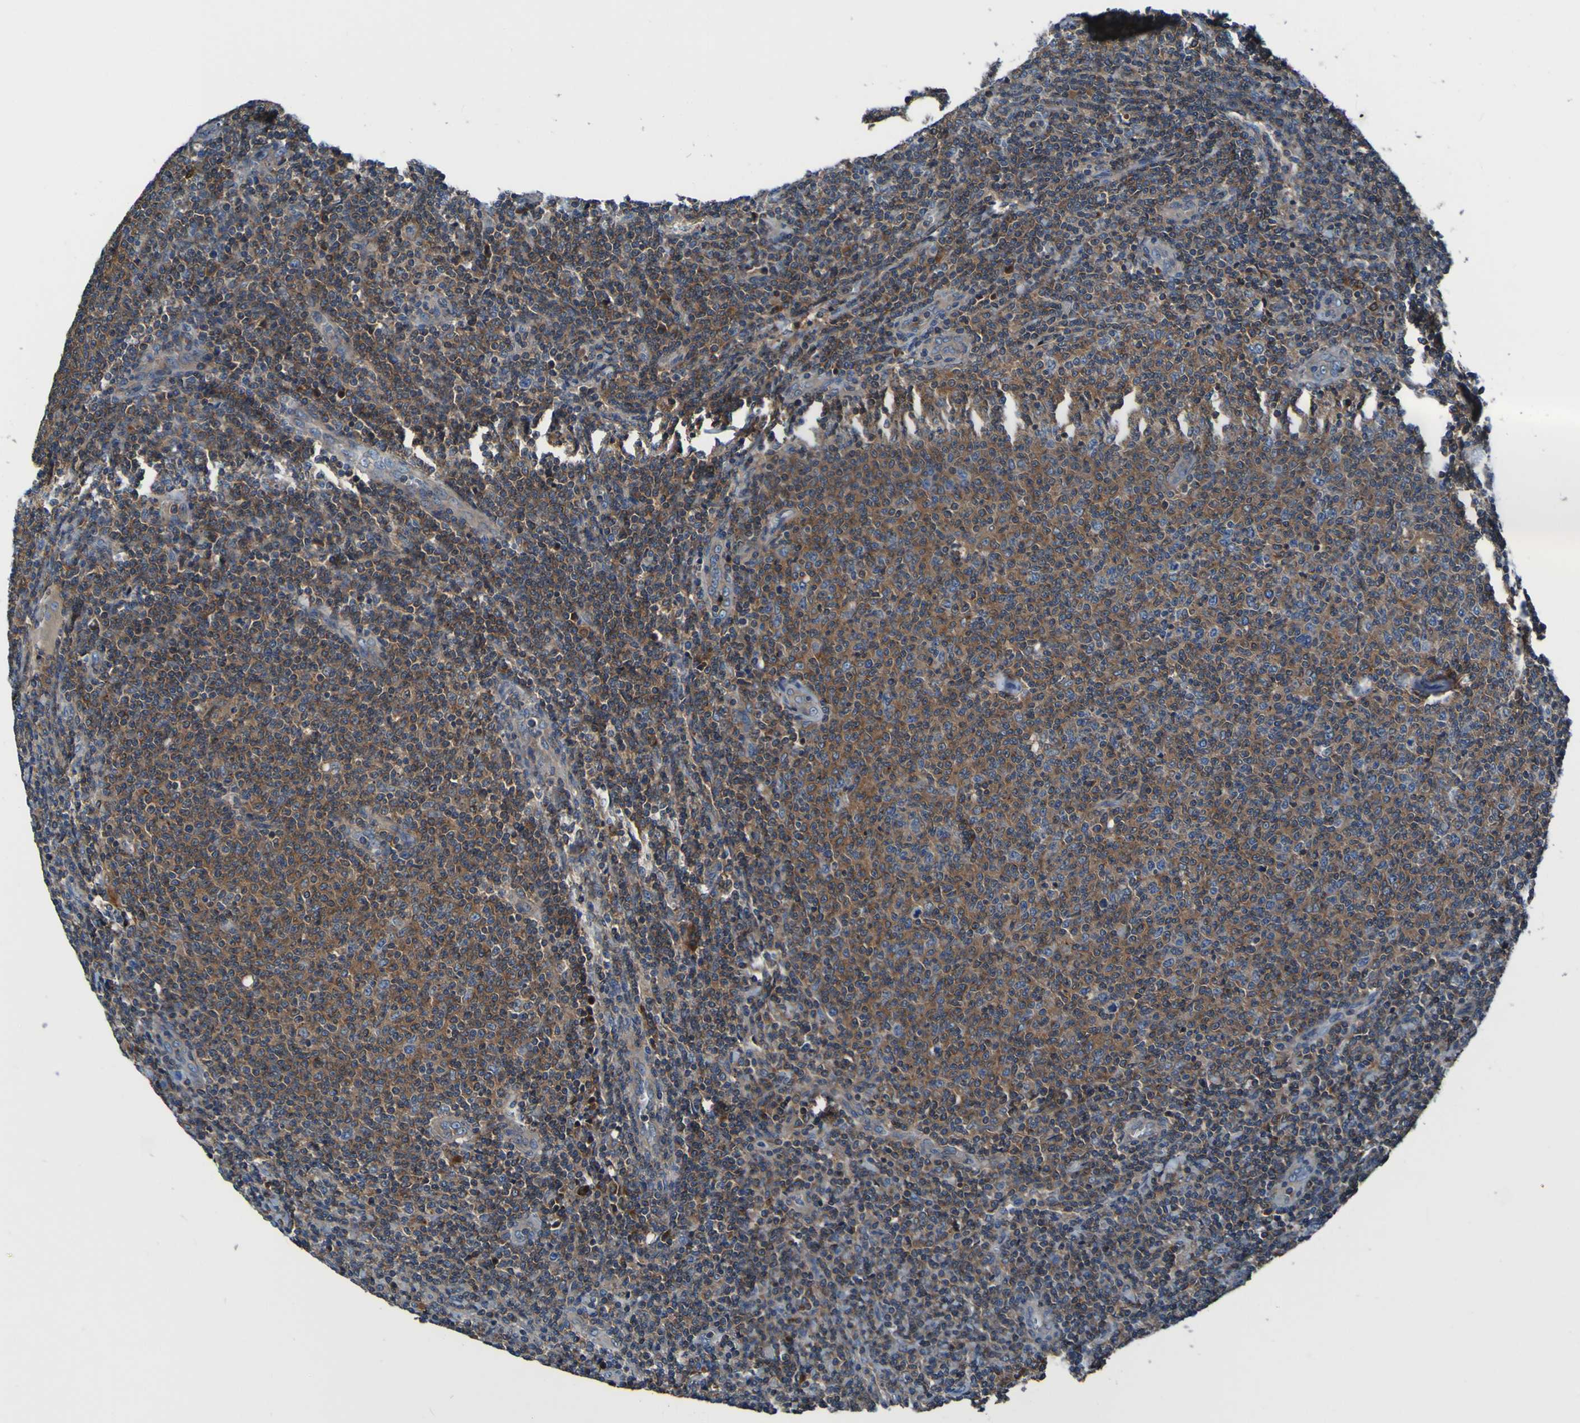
{"staining": {"intensity": "moderate", "quantity": ">75%", "location": "cytoplasmic/membranous"}, "tissue": "lymphoma", "cell_type": "Tumor cells", "image_type": "cancer", "snomed": [{"axis": "morphology", "description": "Malignant lymphoma, non-Hodgkin's type, Low grade"}, {"axis": "topography", "description": "Lymph node"}], "caption": "A micrograph of human malignant lymphoma, non-Hodgkin's type (low-grade) stained for a protein exhibits moderate cytoplasmic/membranous brown staining in tumor cells. (Brightfield microscopy of DAB IHC at high magnification).", "gene": "RAB5B", "patient": {"sex": "male", "age": 66}}